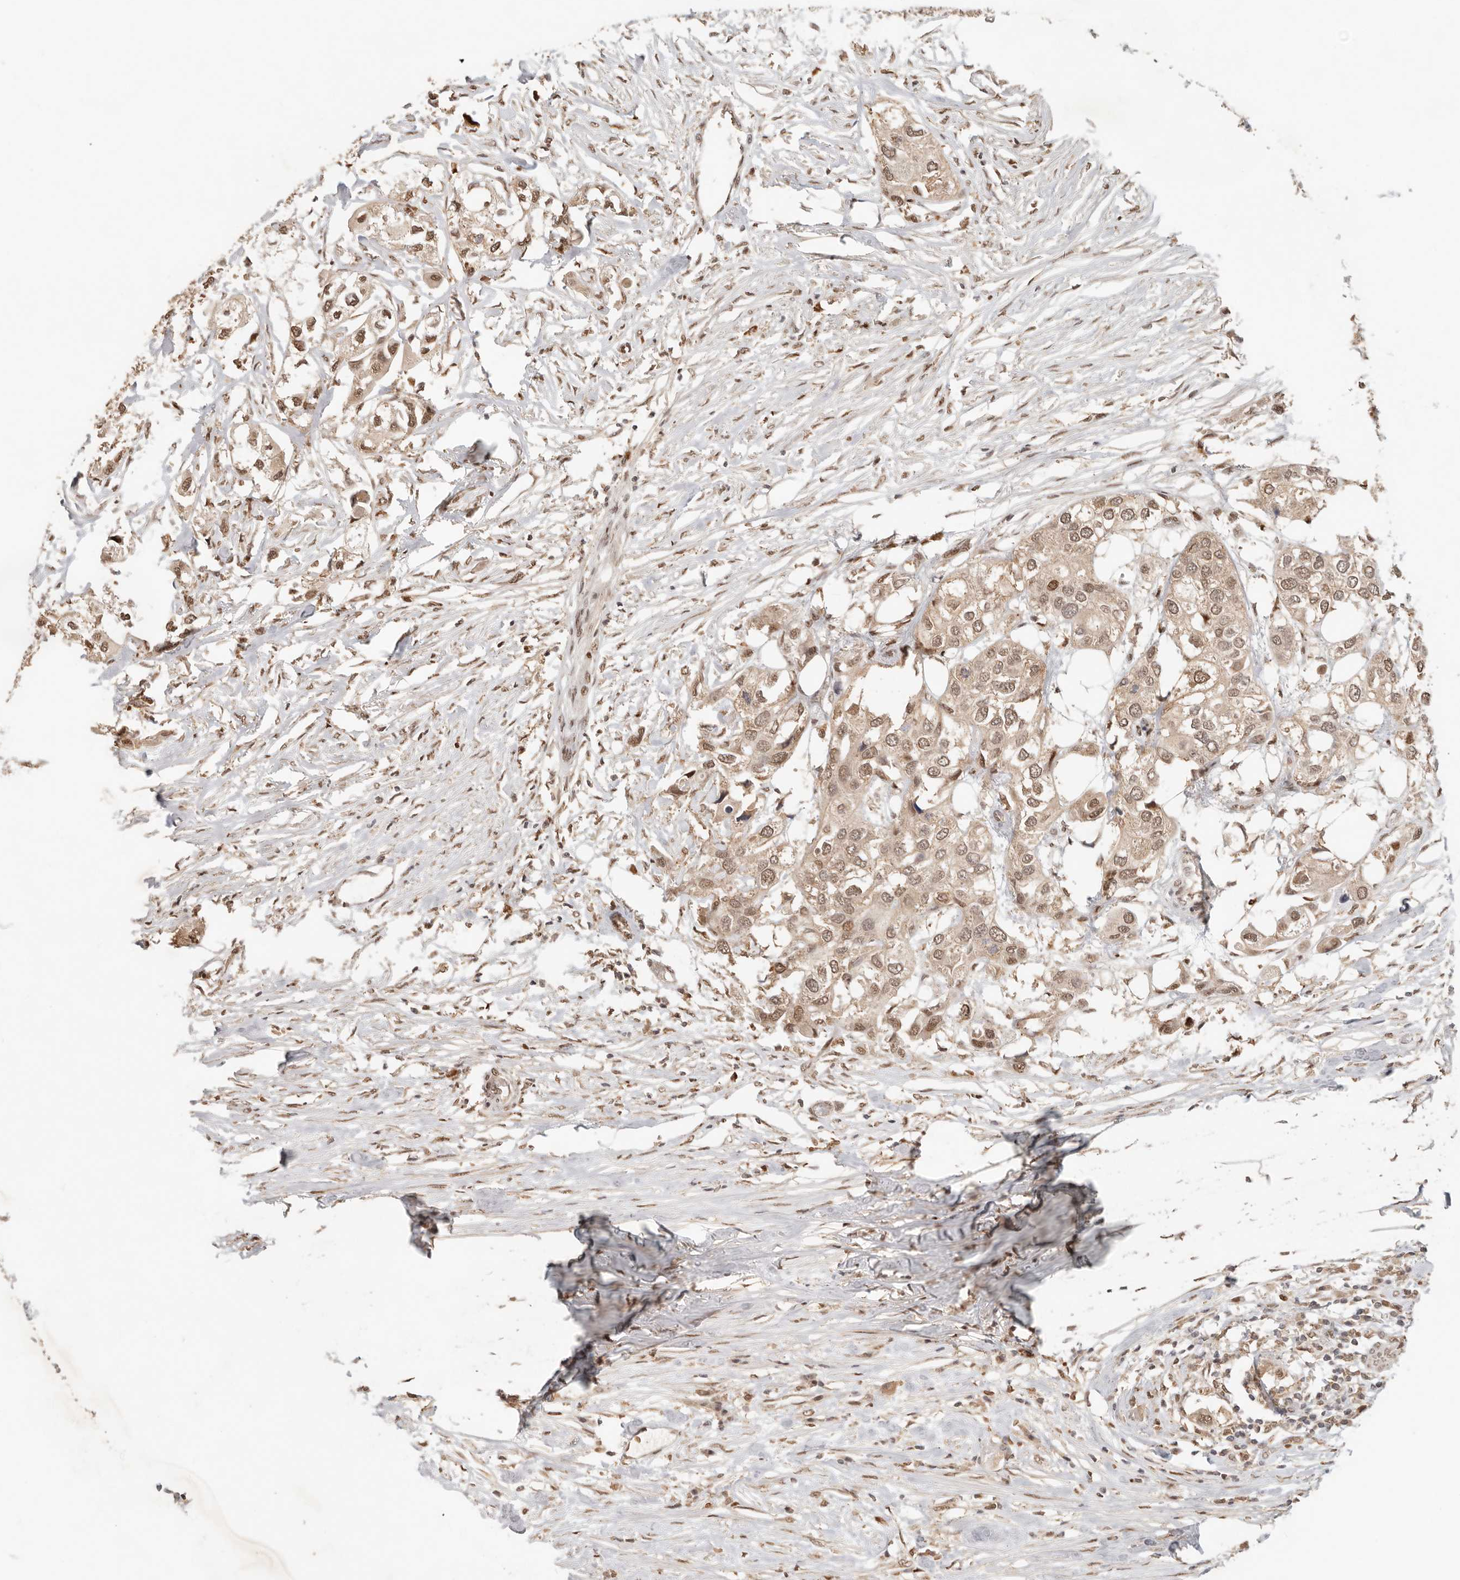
{"staining": {"intensity": "moderate", "quantity": ">75%", "location": "nuclear"}, "tissue": "urothelial cancer", "cell_type": "Tumor cells", "image_type": "cancer", "snomed": [{"axis": "morphology", "description": "Urothelial carcinoma, High grade"}, {"axis": "topography", "description": "Urinary bladder"}], "caption": "DAB immunohistochemical staining of urothelial cancer shows moderate nuclear protein positivity in approximately >75% of tumor cells.", "gene": "NPAS2", "patient": {"sex": "male", "age": 64}}